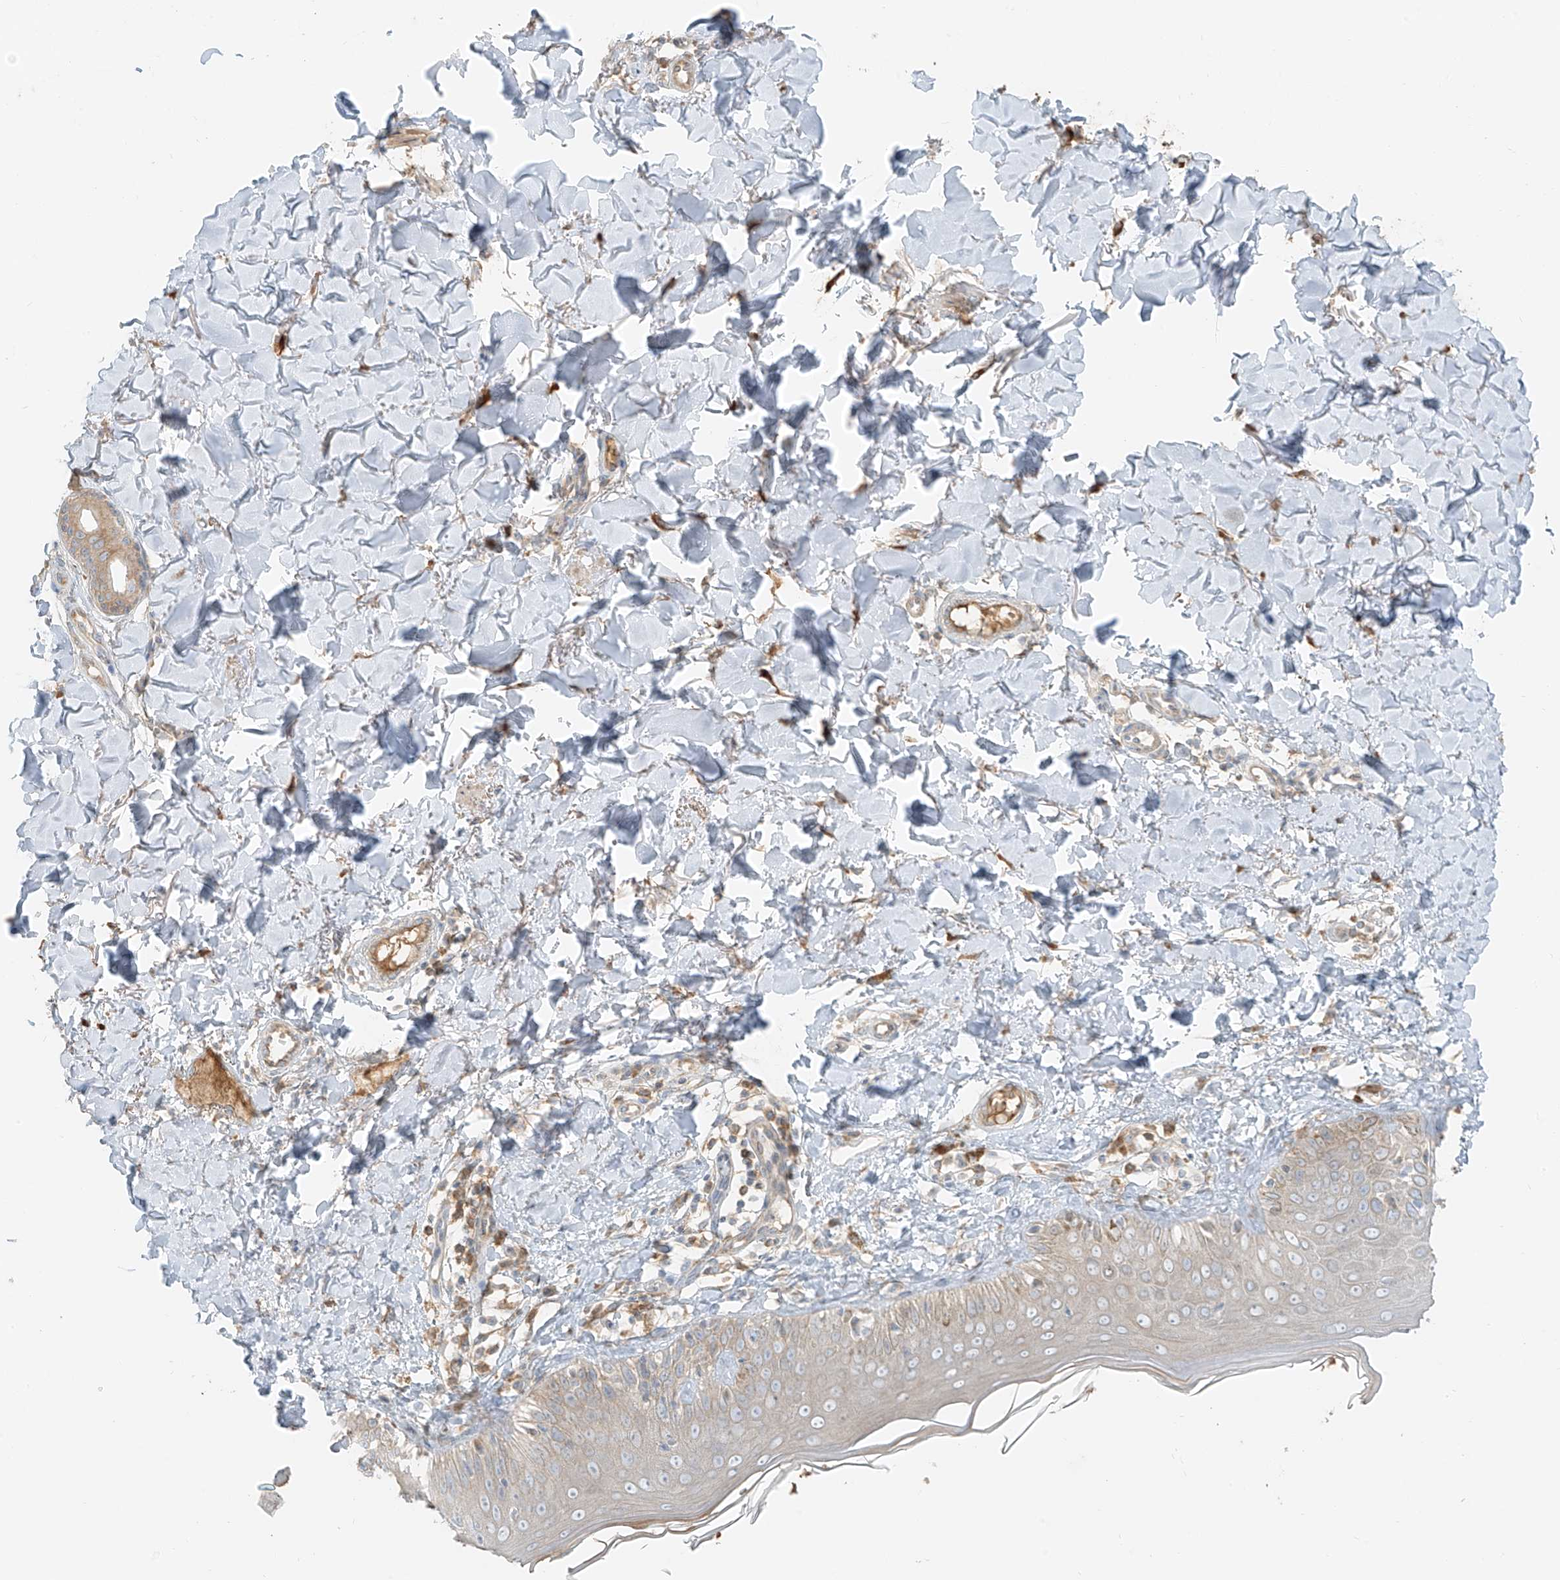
{"staining": {"intensity": "moderate", "quantity": "<25%", "location": "cytoplasmic/membranous"}, "tissue": "skin", "cell_type": "Fibroblasts", "image_type": "normal", "snomed": [{"axis": "morphology", "description": "Normal tissue, NOS"}, {"axis": "topography", "description": "Skin"}], "caption": "Skin stained with immunohistochemistry (IHC) displays moderate cytoplasmic/membranous expression in approximately <25% of fibroblasts. The staining was performed using DAB (3,3'-diaminobenzidine), with brown indicating positive protein expression. Nuclei are stained blue with hematoxylin.", "gene": "FSTL1", "patient": {"sex": "male", "age": 52}}